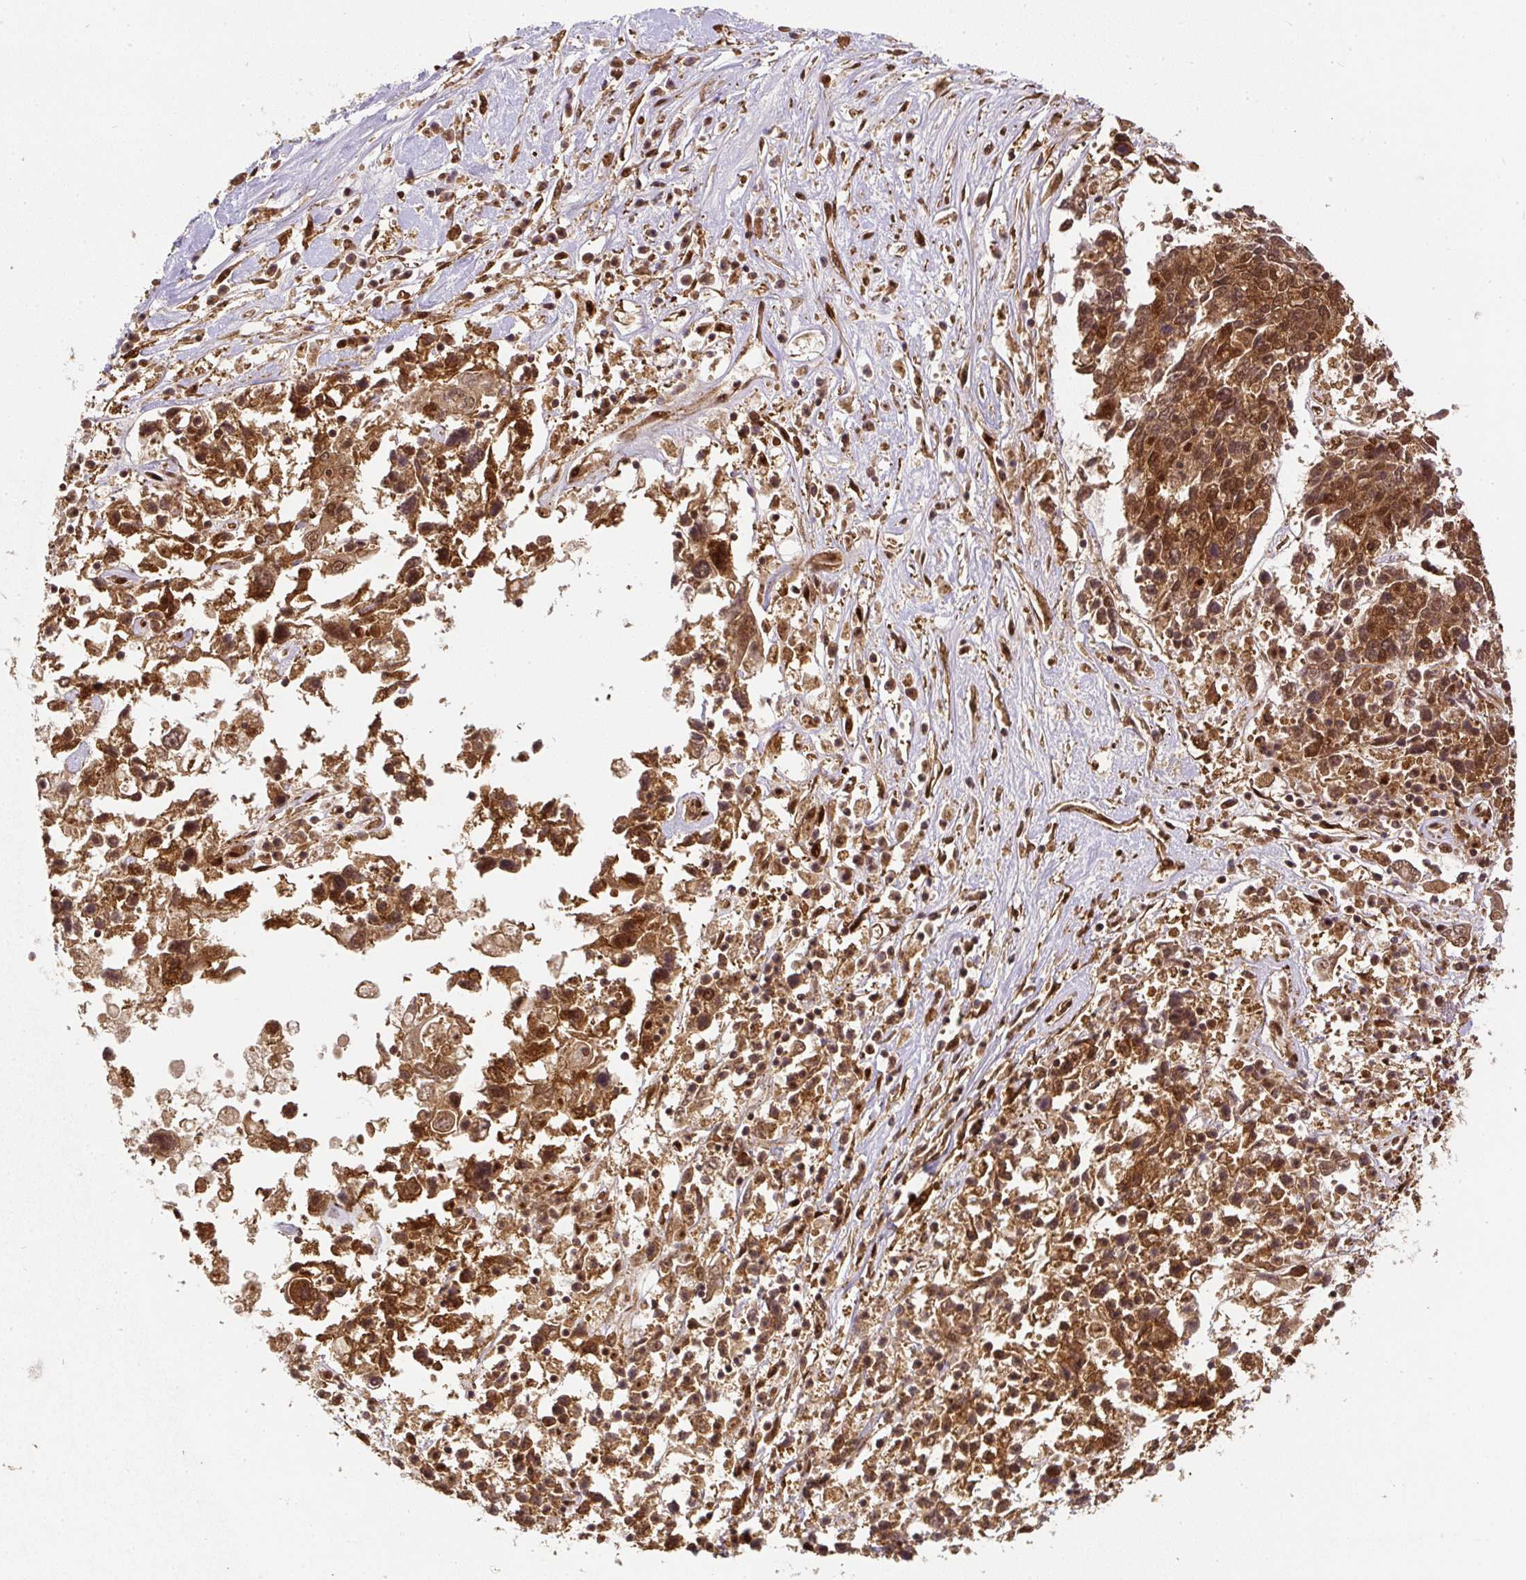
{"staining": {"intensity": "moderate", "quantity": ">75%", "location": "cytoplasmic/membranous,nuclear"}, "tissue": "ovarian cancer", "cell_type": "Tumor cells", "image_type": "cancer", "snomed": [{"axis": "morphology", "description": "Carcinoma, endometroid"}, {"axis": "topography", "description": "Ovary"}], "caption": "Immunohistochemical staining of human endometroid carcinoma (ovarian) exhibits medium levels of moderate cytoplasmic/membranous and nuclear protein expression in about >75% of tumor cells. The protein of interest is stained brown, and the nuclei are stained in blue (DAB (3,3'-diaminobenzidine) IHC with brightfield microscopy, high magnification).", "gene": "PSMD1", "patient": {"sex": "female", "age": 62}}